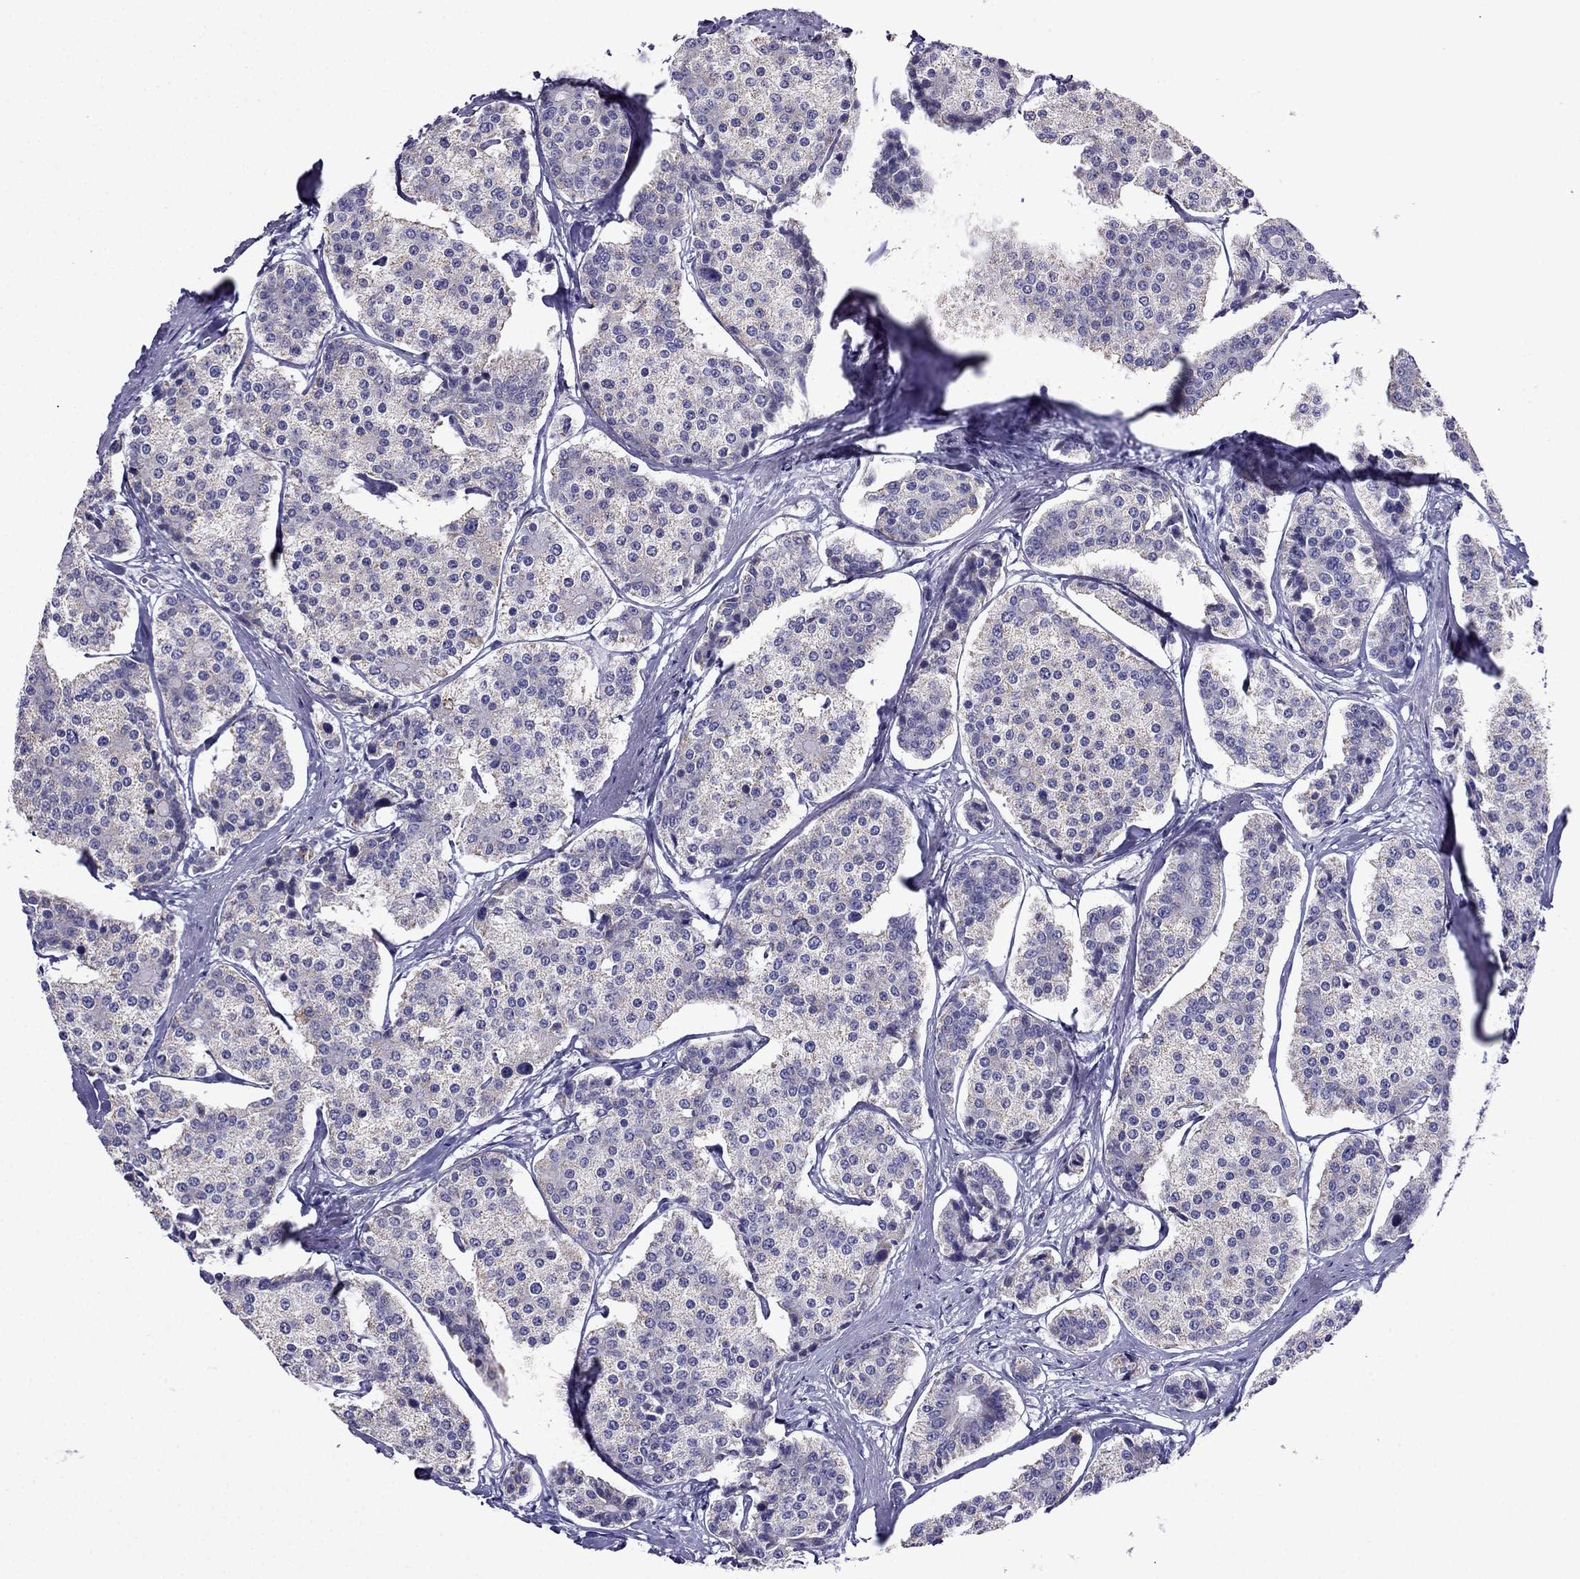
{"staining": {"intensity": "negative", "quantity": "none", "location": "none"}, "tissue": "carcinoid", "cell_type": "Tumor cells", "image_type": "cancer", "snomed": [{"axis": "morphology", "description": "Carcinoid, malignant, NOS"}, {"axis": "topography", "description": "Small intestine"}], "caption": "The micrograph shows no staining of tumor cells in carcinoid (malignant).", "gene": "DSC1", "patient": {"sex": "female", "age": 65}}